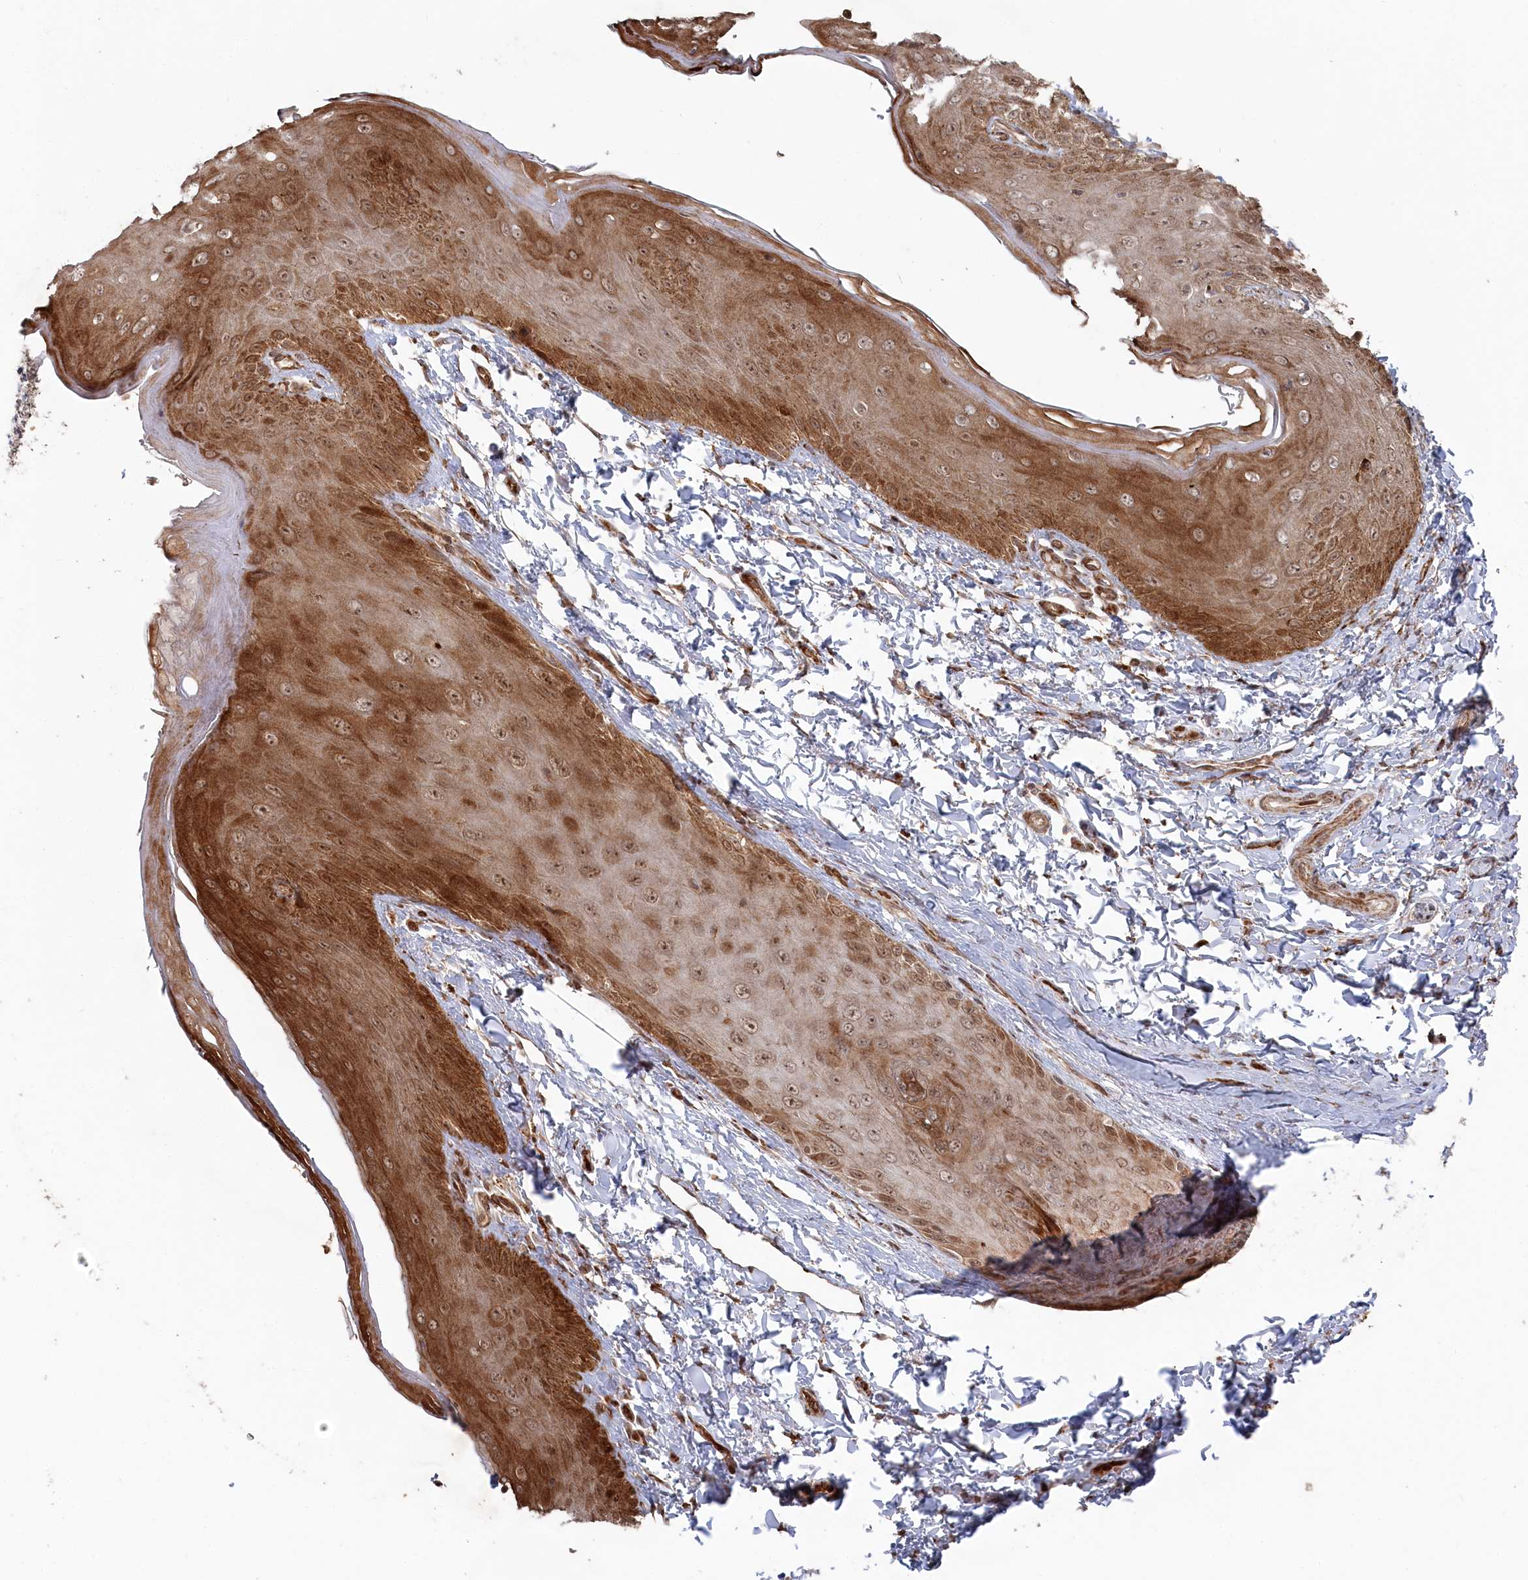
{"staining": {"intensity": "strong", "quantity": "25%-75%", "location": "cytoplasmic/membranous,nuclear"}, "tissue": "skin", "cell_type": "Epidermal cells", "image_type": "normal", "snomed": [{"axis": "morphology", "description": "Normal tissue, NOS"}, {"axis": "topography", "description": "Anal"}], "caption": "Skin stained for a protein demonstrates strong cytoplasmic/membranous,nuclear positivity in epidermal cells. The staining was performed using DAB (3,3'-diaminobenzidine) to visualize the protein expression in brown, while the nuclei were stained in blue with hematoxylin (Magnification: 20x).", "gene": "POLR3A", "patient": {"sex": "male", "age": 44}}